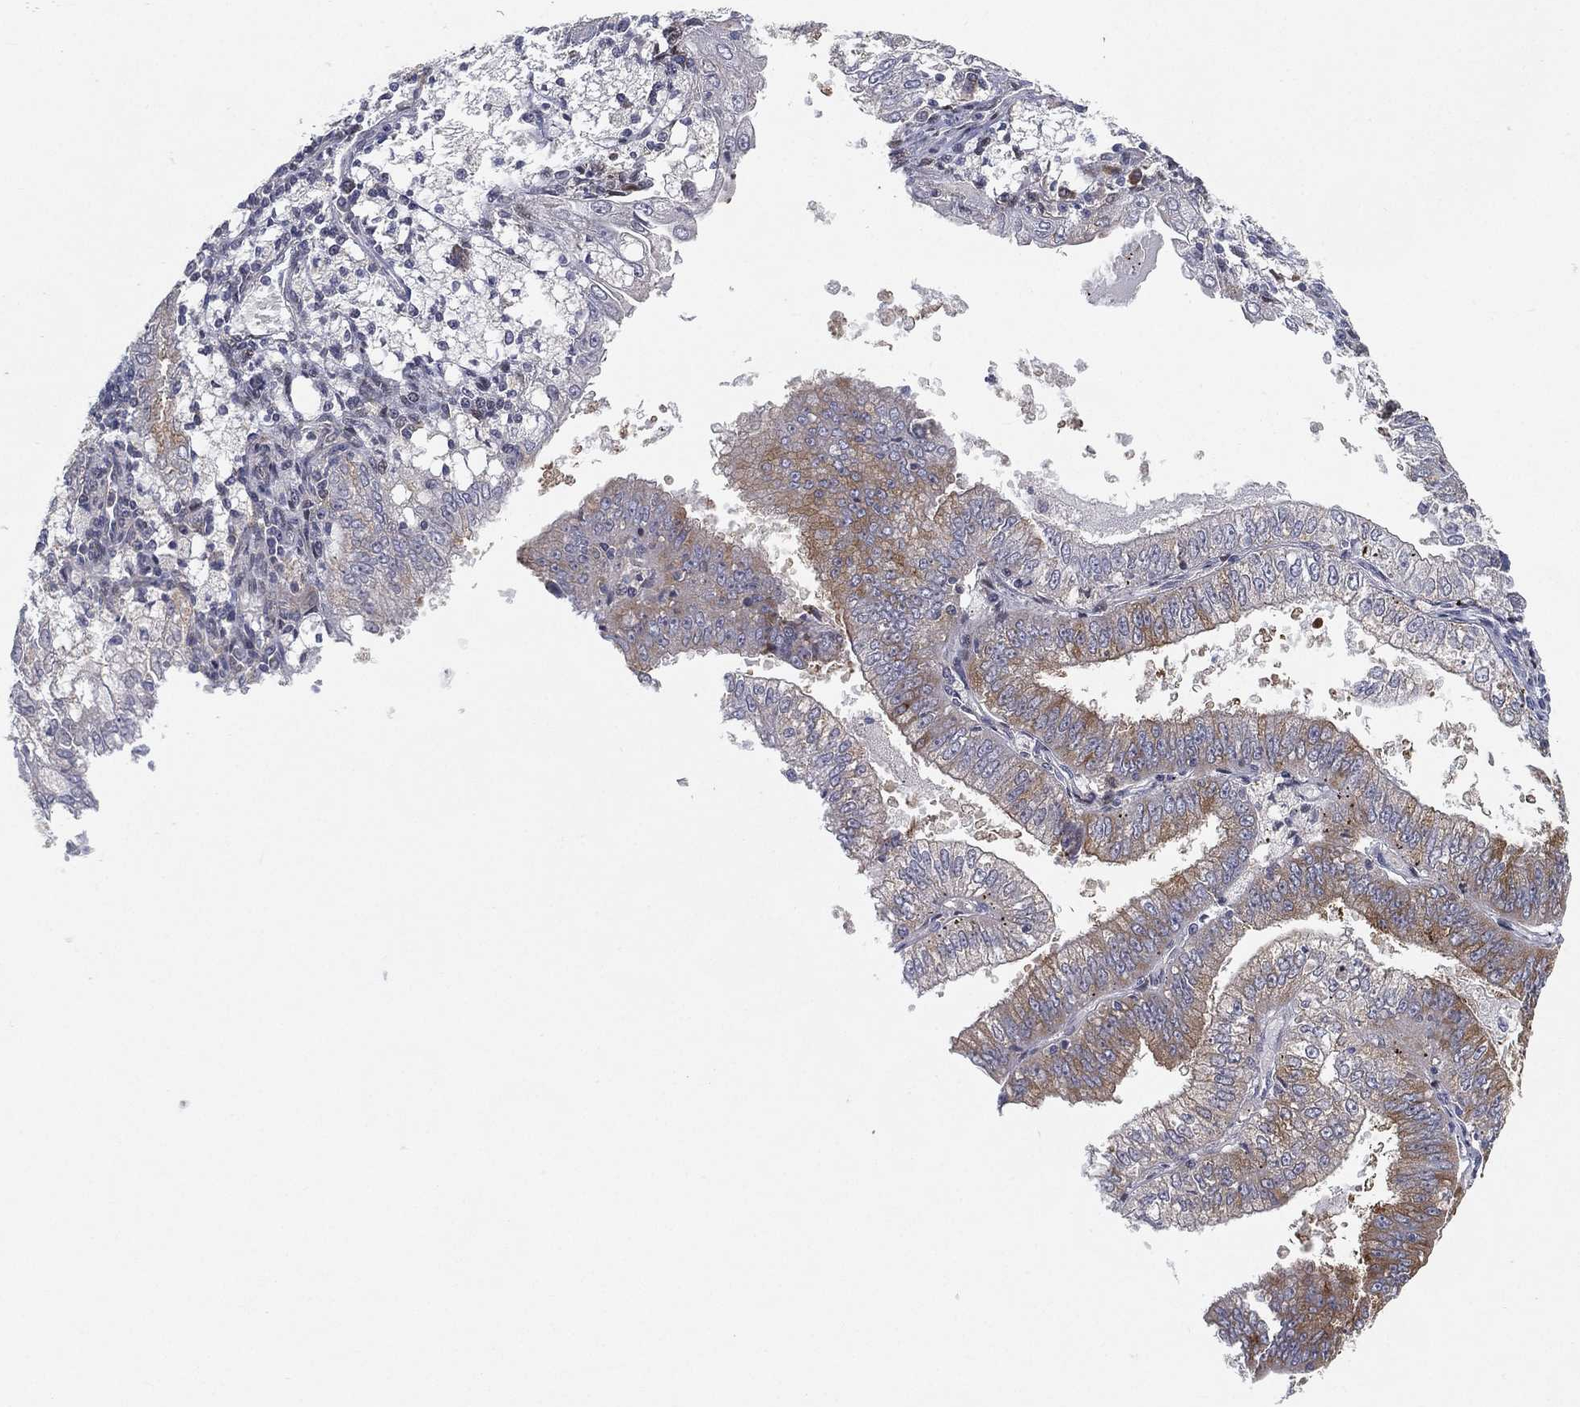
{"staining": {"intensity": "moderate", "quantity": "<25%", "location": "cytoplasmic/membranous"}, "tissue": "endometrial cancer", "cell_type": "Tumor cells", "image_type": "cancer", "snomed": [{"axis": "morphology", "description": "Adenocarcinoma, NOS"}, {"axis": "topography", "description": "Endometrium"}], "caption": "Moderate cytoplasmic/membranous expression is present in approximately <25% of tumor cells in endometrial cancer. Using DAB (brown) and hematoxylin (blue) stains, captured at high magnification using brightfield microscopy.", "gene": "TMTC4", "patient": {"sex": "female", "age": 66}}